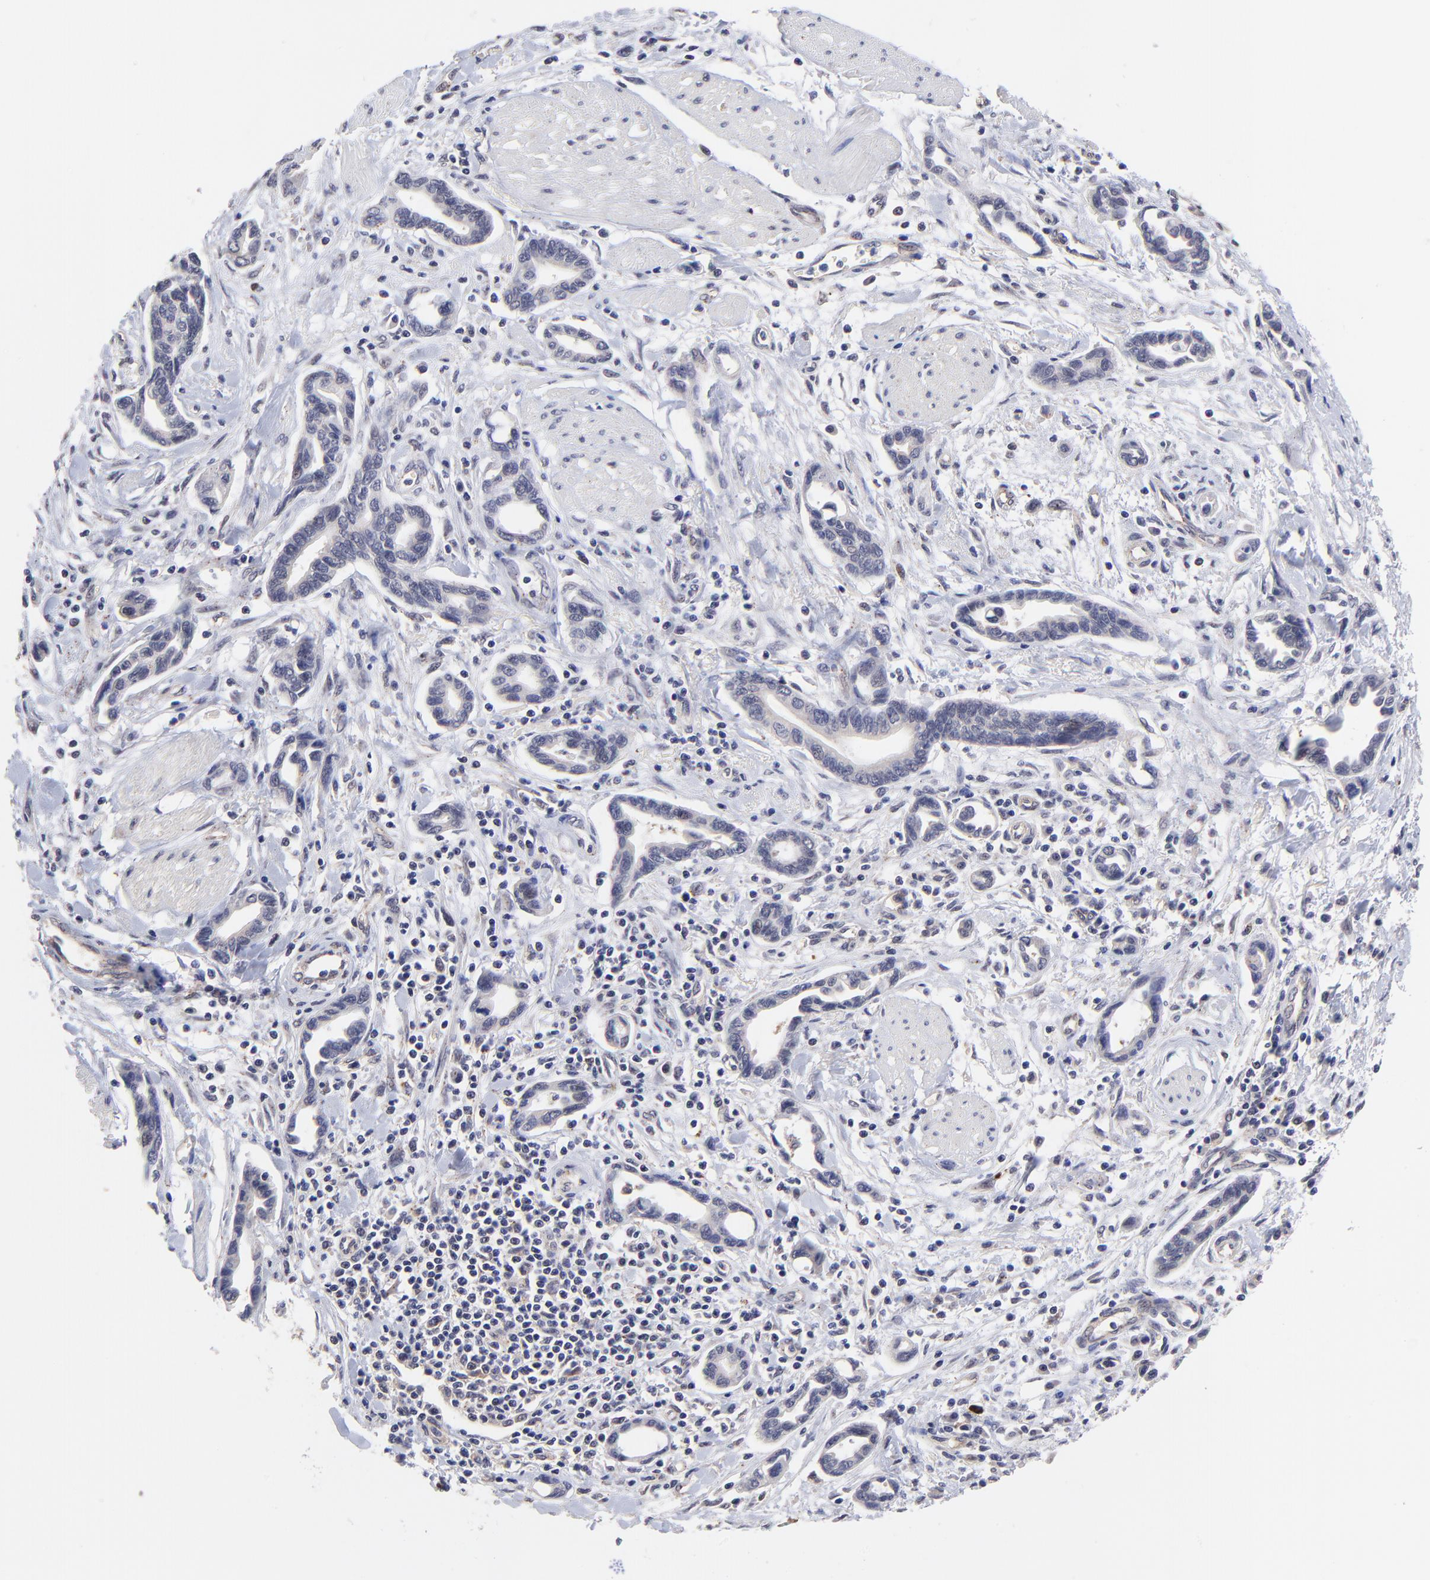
{"staining": {"intensity": "negative", "quantity": "none", "location": "none"}, "tissue": "pancreatic cancer", "cell_type": "Tumor cells", "image_type": "cancer", "snomed": [{"axis": "morphology", "description": "Adenocarcinoma, NOS"}, {"axis": "topography", "description": "Pancreas"}], "caption": "Immunohistochemistry (IHC) photomicrograph of human adenocarcinoma (pancreatic) stained for a protein (brown), which reveals no expression in tumor cells.", "gene": "ZNF747", "patient": {"sex": "female", "age": 57}}